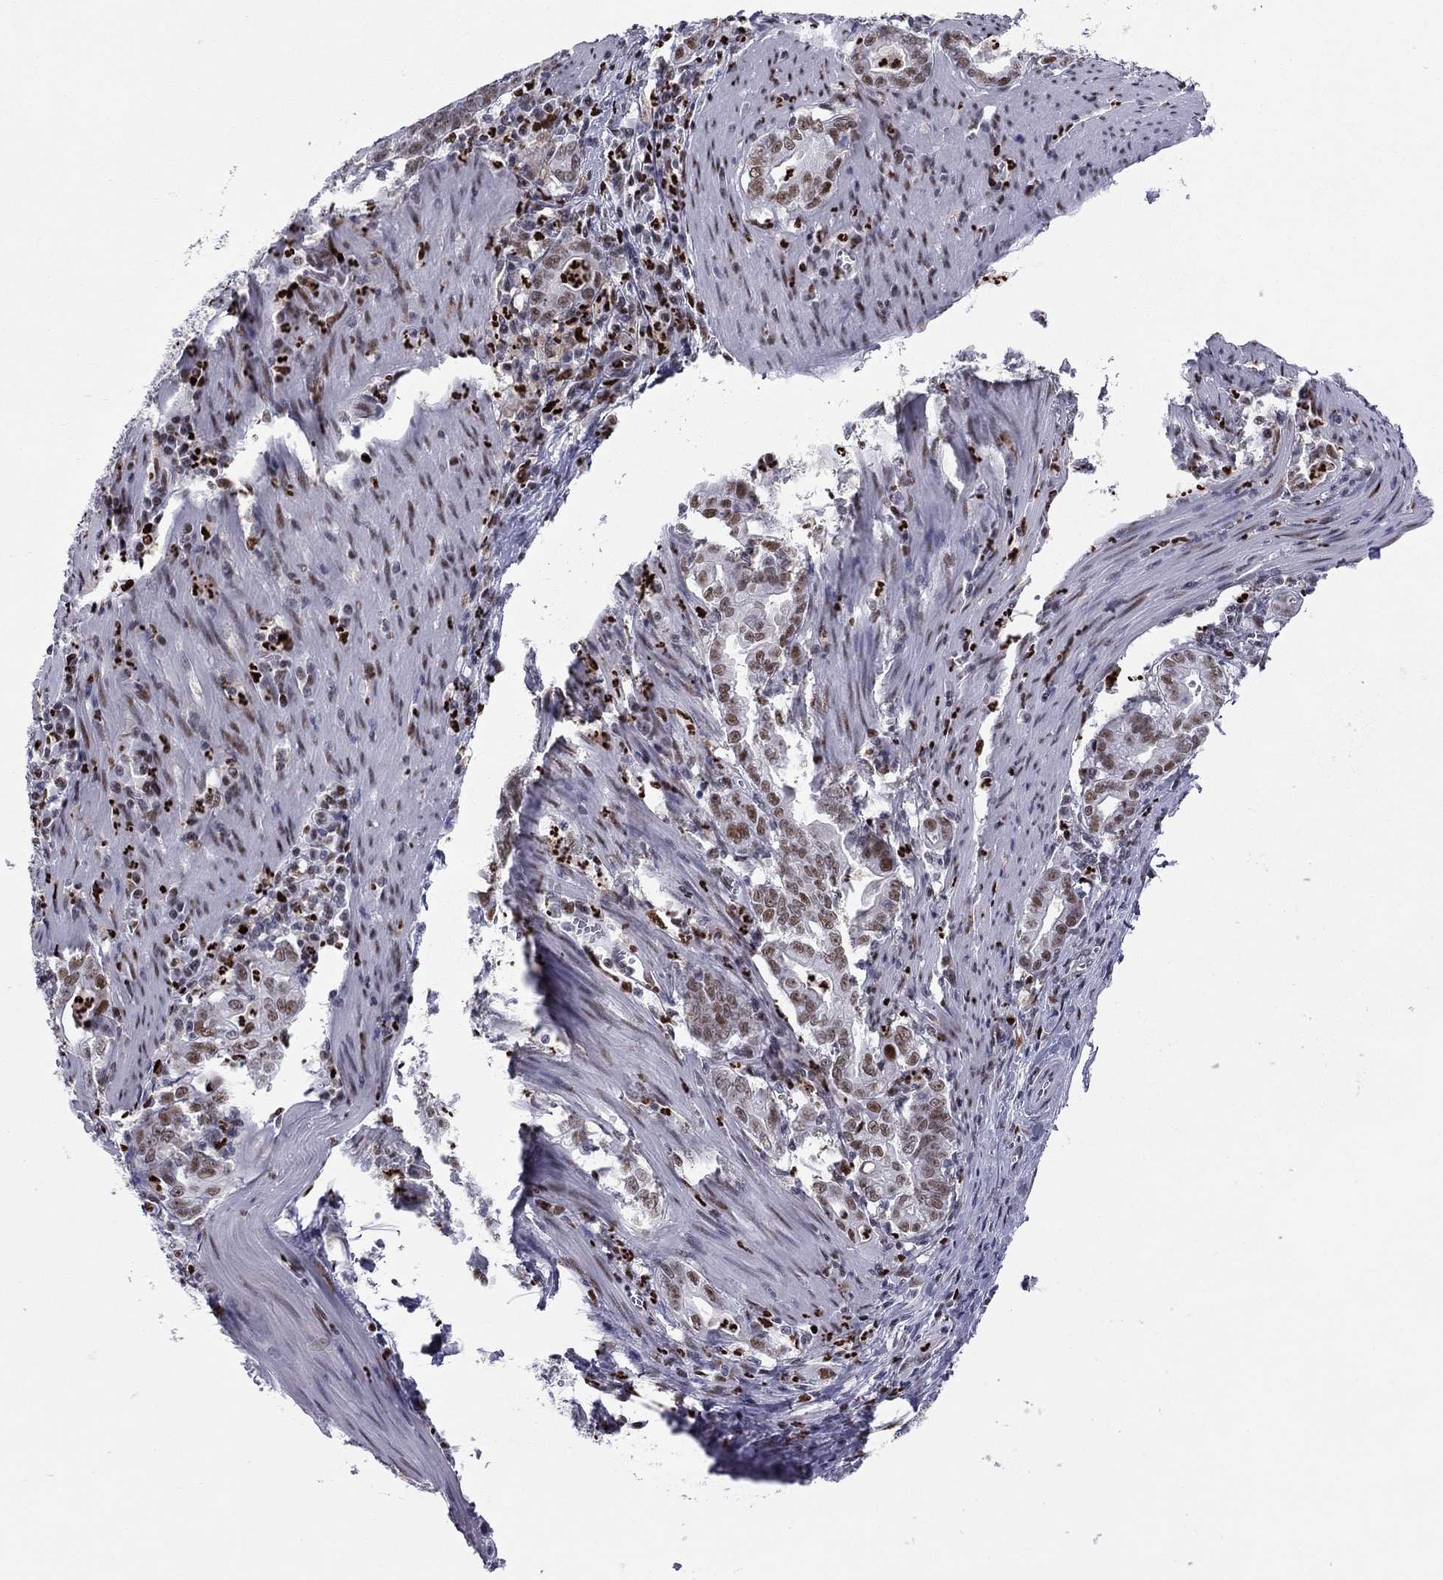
{"staining": {"intensity": "strong", "quantity": "<25%", "location": "nuclear"}, "tissue": "stomach cancer", "cell_type": "Tumor cells", "image_type": "cancer", "snomed": [{"axis": "morphology", "description": "Adenocarcinoma, NOS"}, {"axis": "topography", "description": "Stomach, upper"}], "caption": "Immunohistochemical staining of stomach cancer shows strong nuclear protein positivity in approximately <25% of tumor cells.", "gene": "PCGF3", "patient": {"sex": "female", "age": 79}}